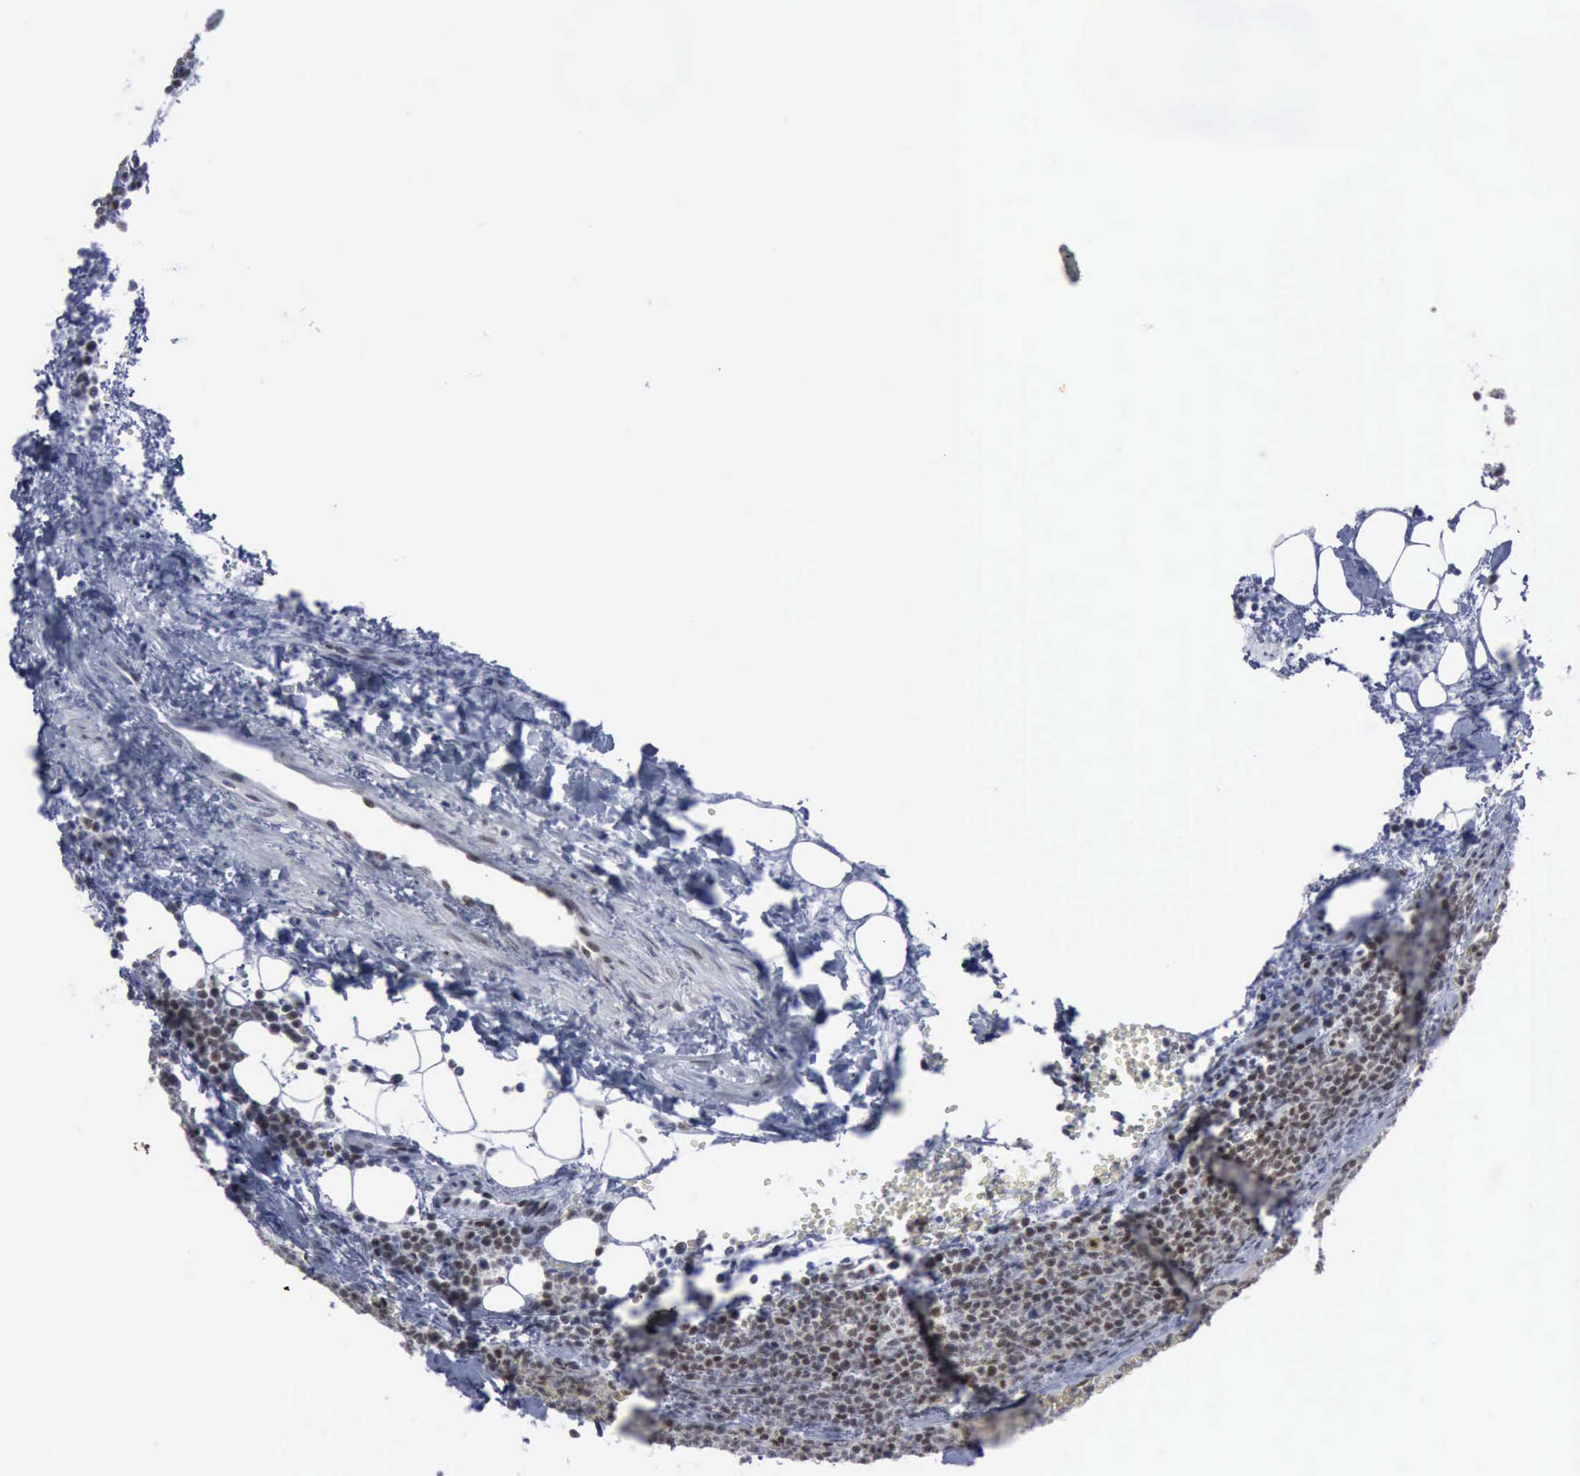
{"staining": {"intensity": "moderate", "quantity": ">75%", "location": "nuclear"}, "tissue": "lymphoma", "cell_type": "Tumor cells", "image_type": "cancer", "snomed": [{"axis": "morphology", "description": "Malignant lymphoma, non-Hodgkin's type, Low grade"}, {"axis": "topography", "description": "Lymph node"}], "caption": "Immunohistochemistry (IHC) micrograph of lymphoma stained for a protein (brown), which exhibits medium levels of moderate nuclear positivity in about >75% of tumor cells.", "gene": "XPA", "patient": {"sex": "male", "age": 50}}